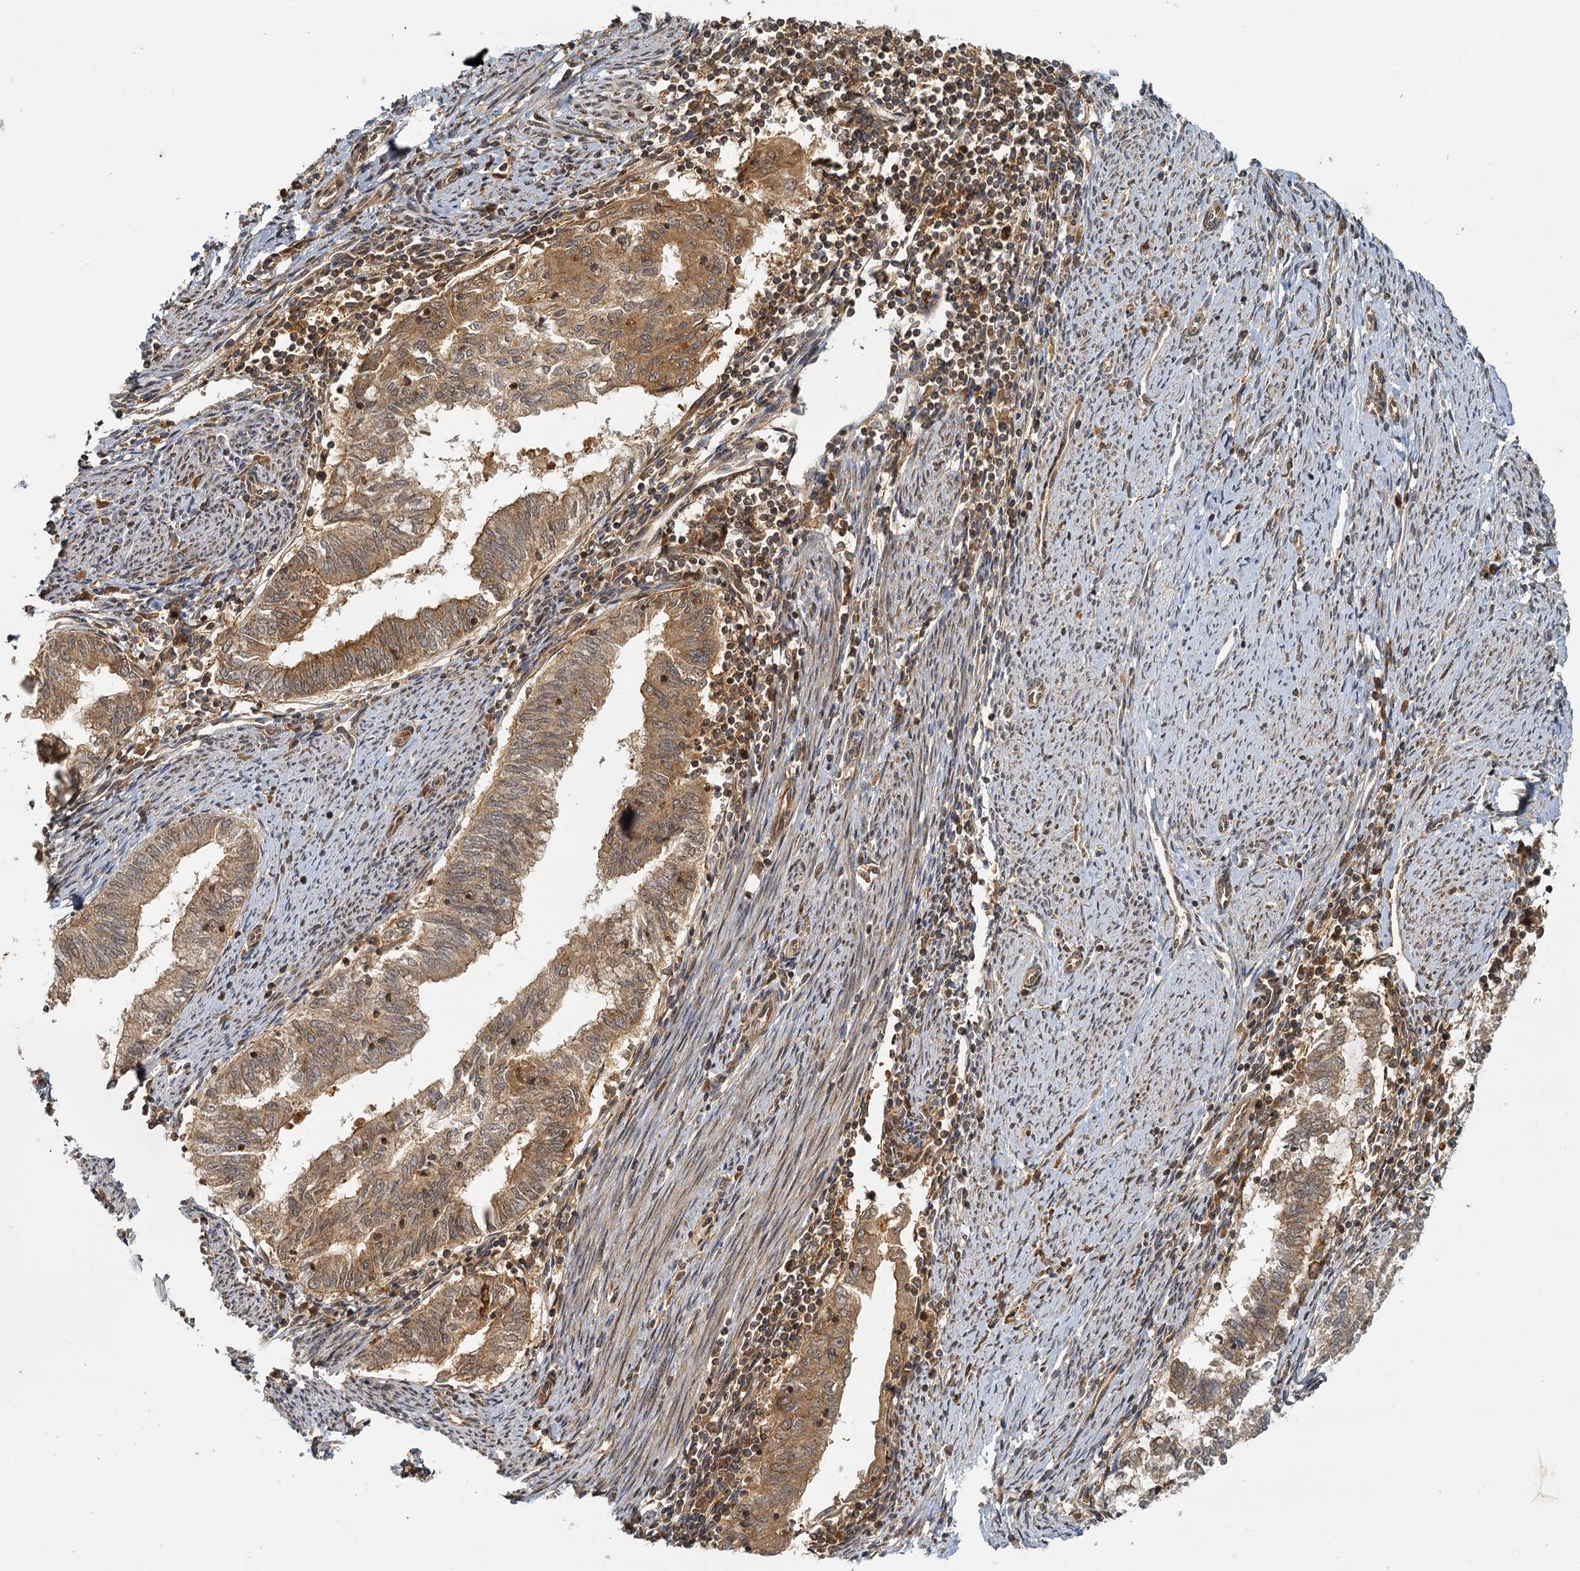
{"staining": {"intensity": "moderate", "quantity": ">75%", "location": "cytoplasmic/membranous"}, "tissue": "endometrial cancer", "cell_type": "Tumor cells", "image_type": "cancer", "snomed": [{"axis": "morphology", "description": "Adenocarcinoma, NOS"}, {"axis": "topography", "description": "Endometrium"}], "caption": "Immunohistochemical staining of adenocarcinoma (endometrial) exhibits moderate cytoplasmic/membranous protein staining in about >75% of tumor cells.", "gene": "ZNF549", "patient": {"sex": "female", "age": 79}}